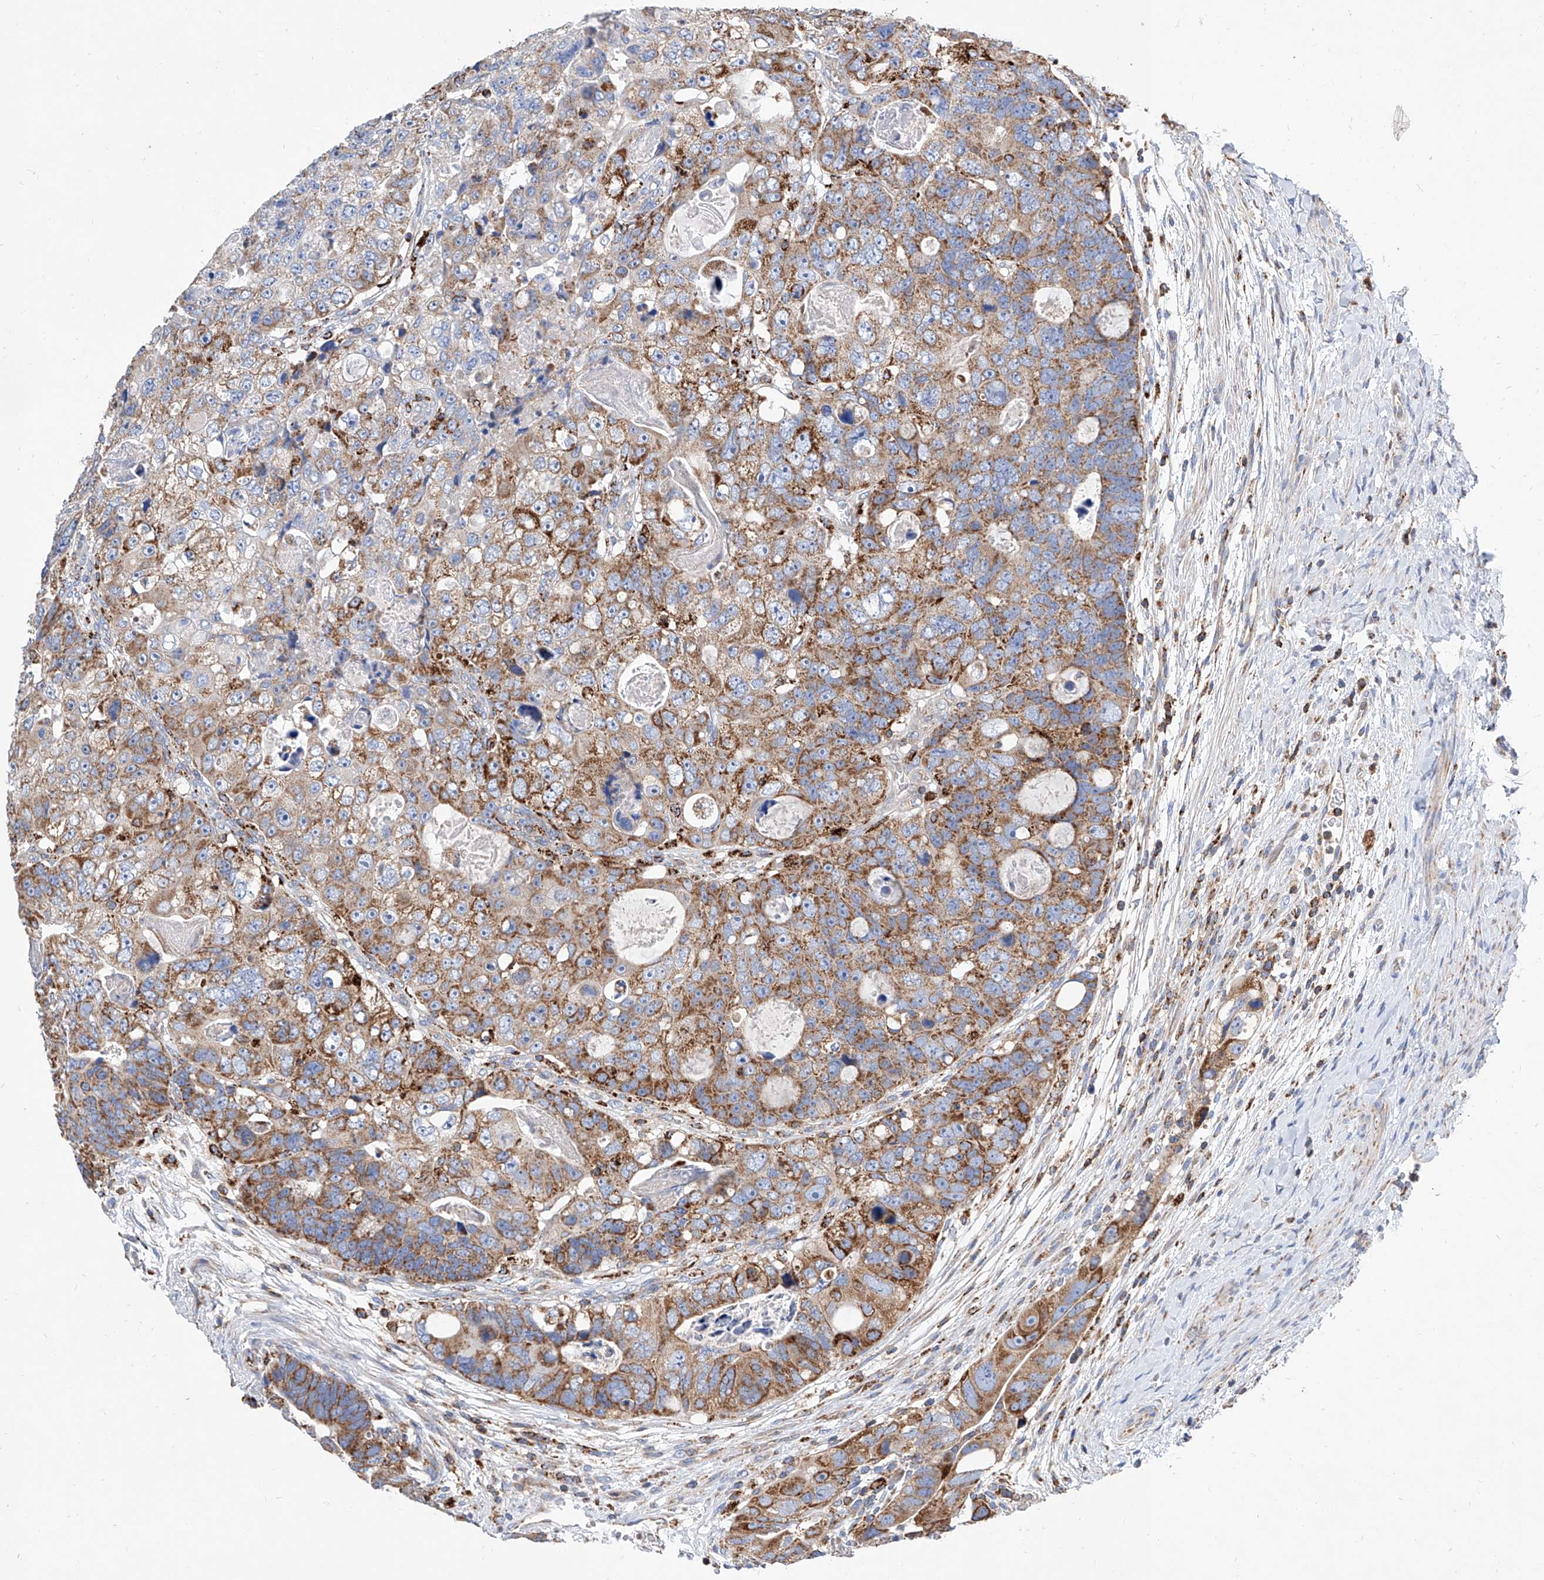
{"staining": {"intensity": "moderate", "quantity": ">75%", "location": "cytoplasmic/membranous"}, "tissue": "colorectal cancer", "cell_type": "Tumor cells", "image_type": "cancer", "snomed": [{"axis": "morphology", "description": "Adenocarcinoma, NOS"}, {"axis": "topography", "description": "Rectum"}], "caption": "High-power microscopy captured an immunohistochemistry (IHC) micrograph of colorectal cancer, revealing moderate cytoplasmic/membranous expression in about >75% of tumor cells. (DAB (3,3'-diaminobenzidine) IHC, brown staining for protein, blue staining for nuclei).", "gene": "CPNE5", "patient": {"sex": "male", "age": 59}}